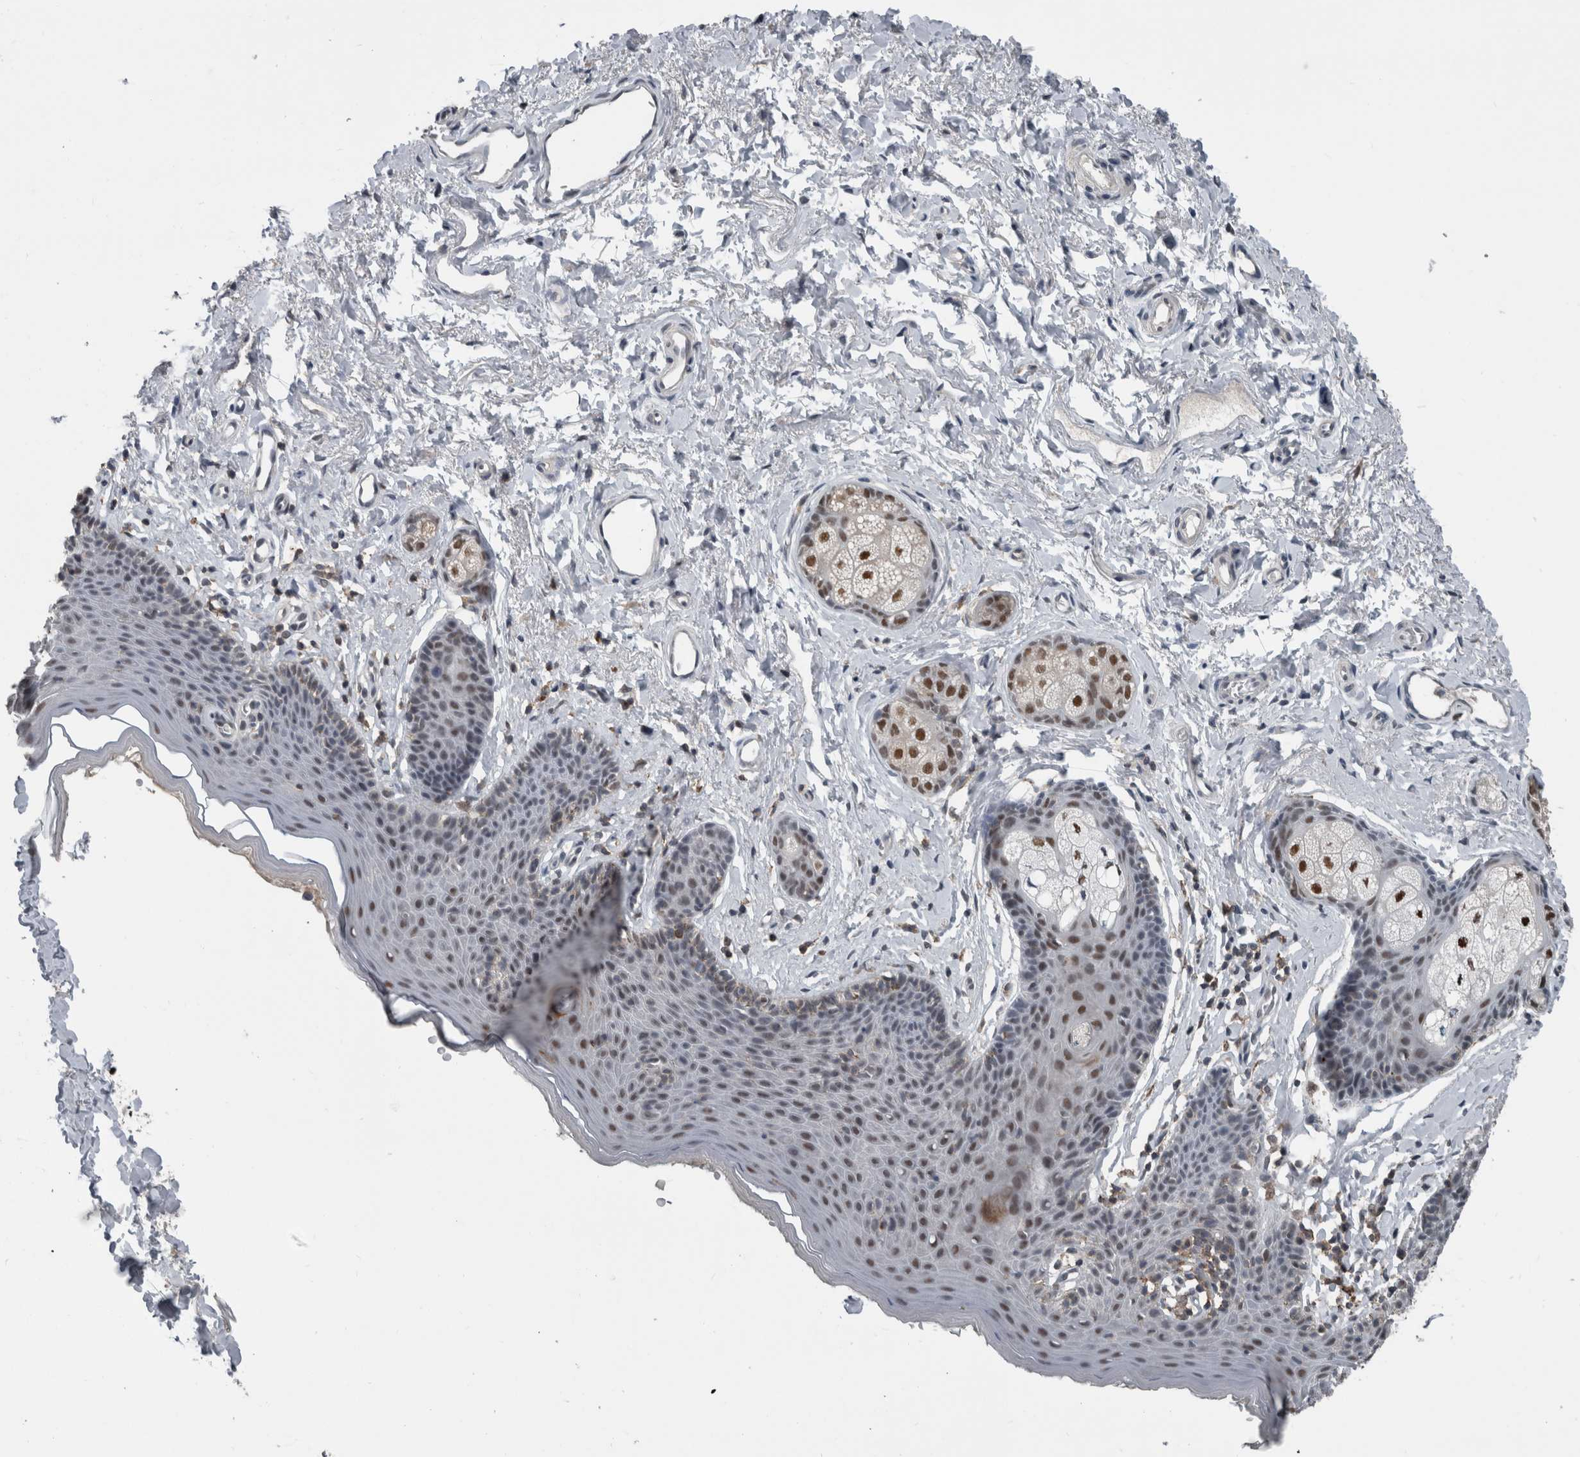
{"staining": {"intensity": "moderate", "quantity": "25%-75%", "location": "nuclear"}, "tissue": "skin", "cell_type": "Epidermal cells", "image_type": "normal", "snomed": [{"axis": "morphology", "description": "Normal tissue, NOS"}, {"axis": "topography", "description": "Vulva"}], "caption": "Unremarkable skin shows moderate nuclear expression in about 25%-75% of epidermal cells (DAB IHC, brown staining for protein, blue staining for nuclei)..", "gene": "ZBTB21", "patient": {"sex": "female", "age": 66}}